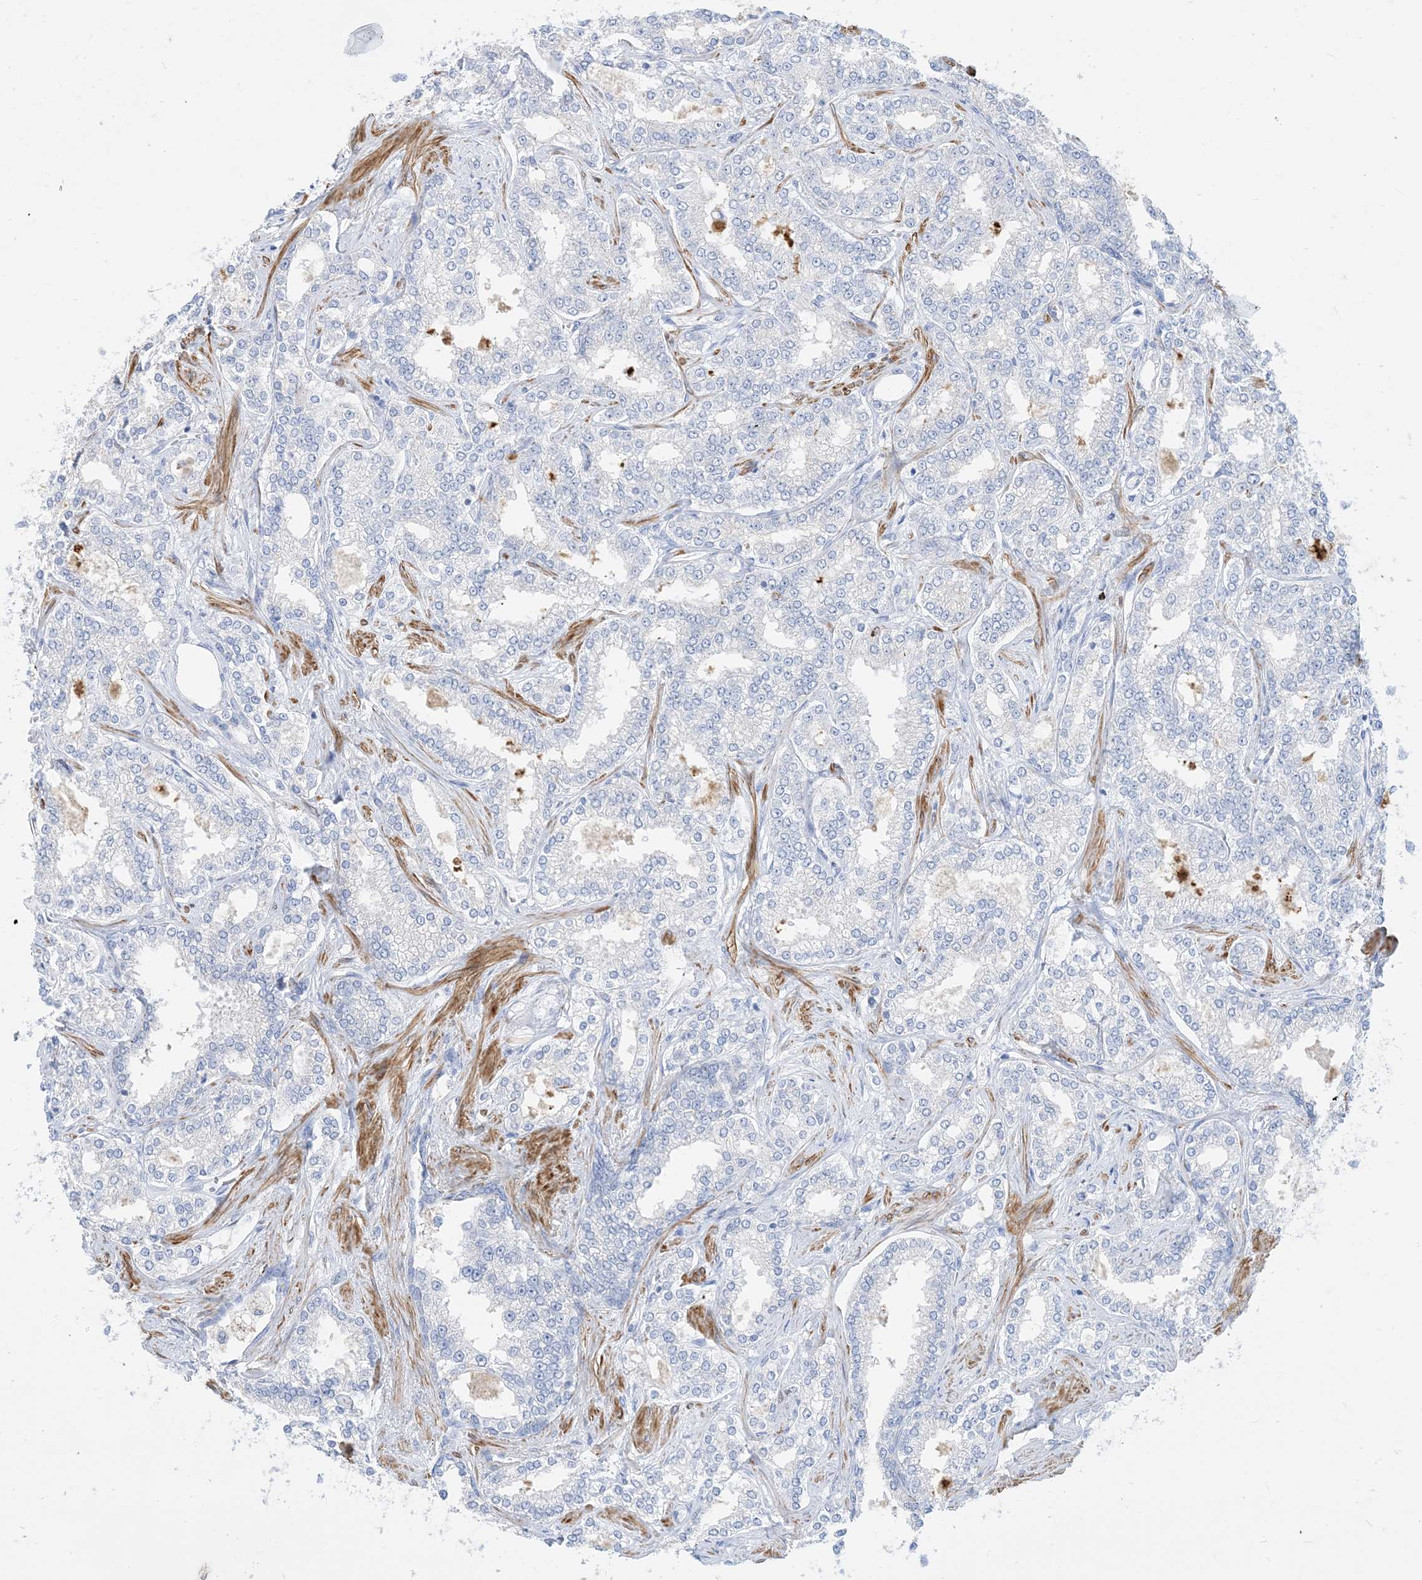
{"staining": {"intensity": "negative", "quantity": "none", "location": "none"}, "tissue": "prostate cancer", "cell_type": "Tumor cells", "image_type": "cancer", "snomed": [{"axis": "morphology", "description": "Normal tissue, NOS"}, {"axis": "morphology", "description": "Adenocarcinoma, High grade"}, {"axis": "topography", "description": "Prostate"}], "caption": "DAB immunohistochemical staining of human prostate cancer demonstrates no significant expression in tumor cells.", "gene": "MARS2", "patient": {"sex": "male", "age": 83}}